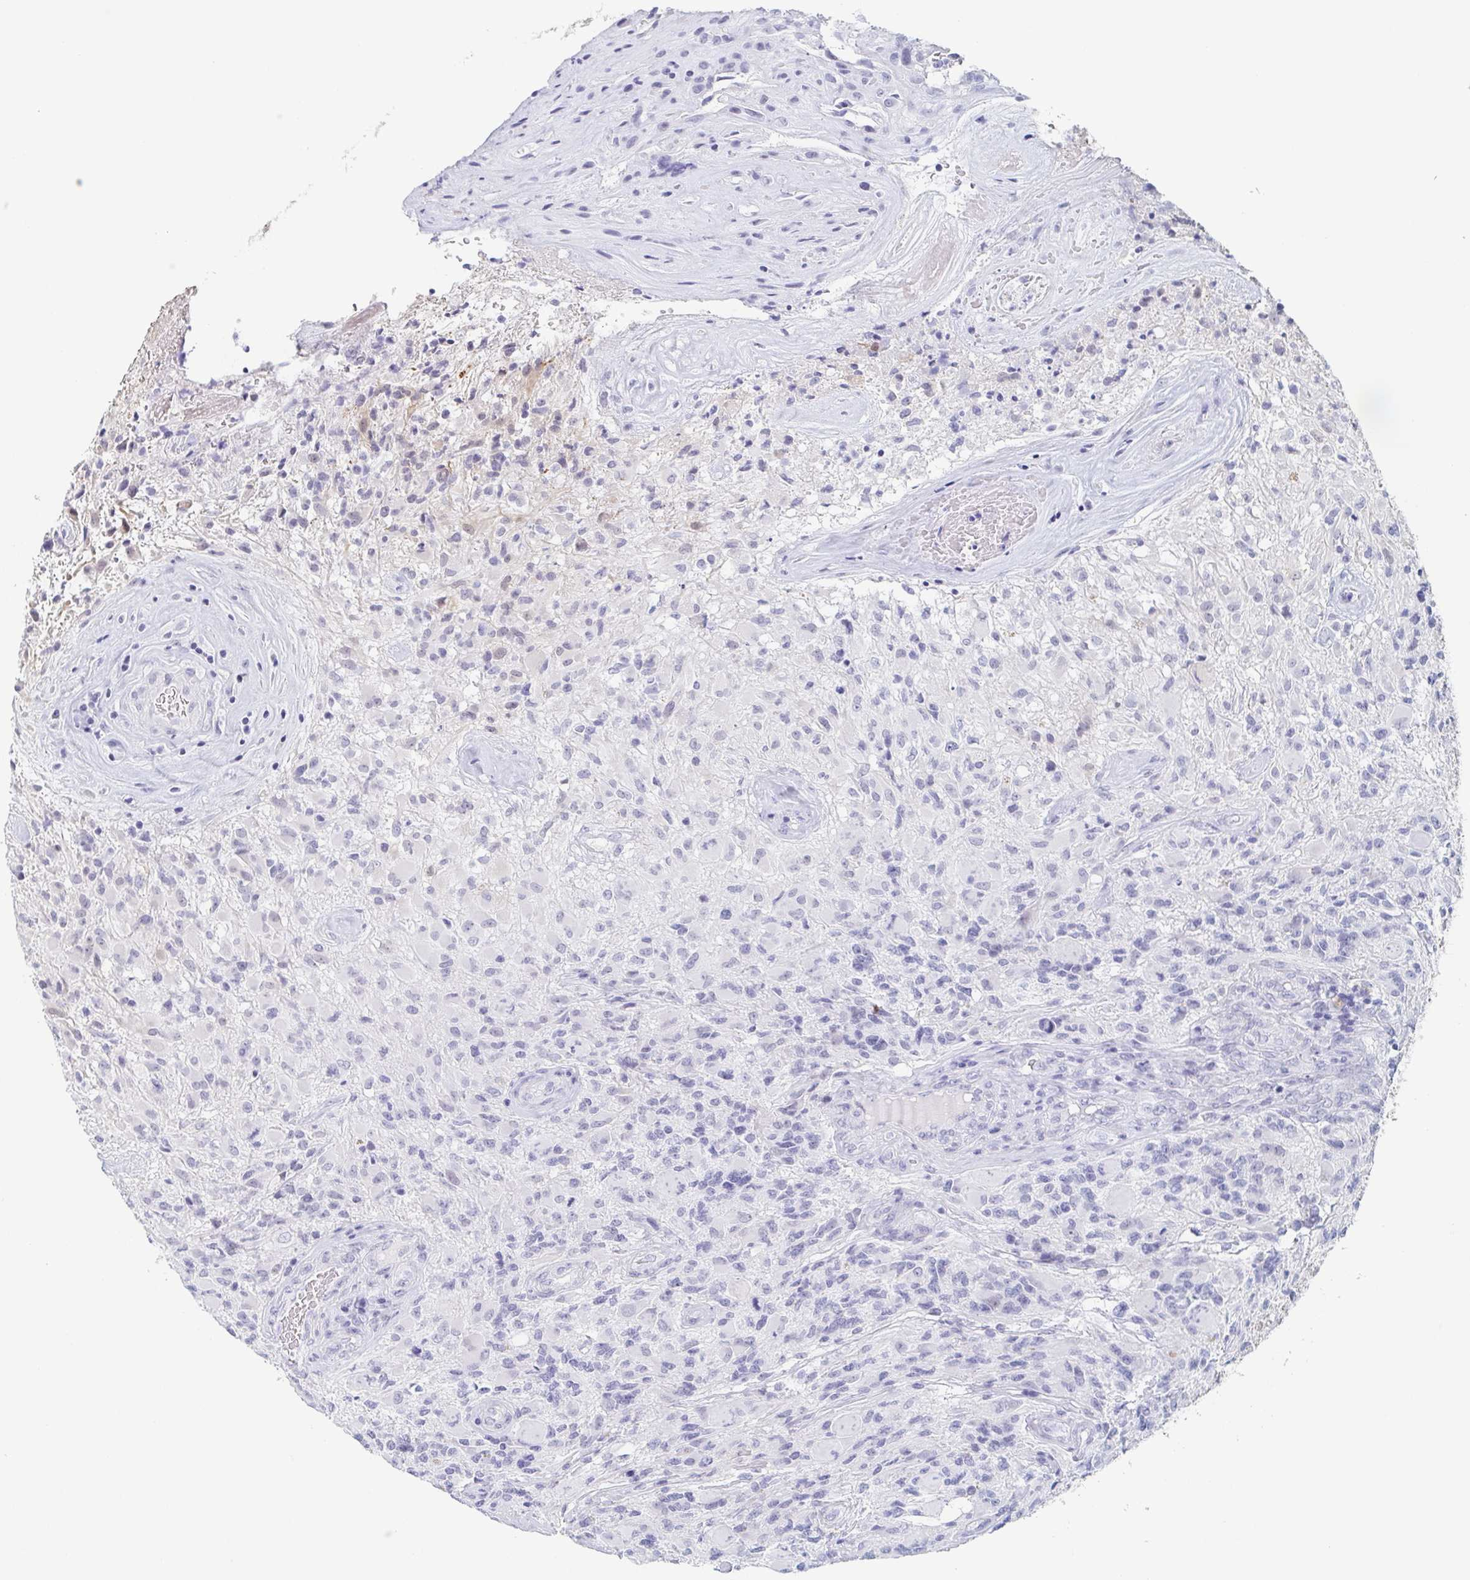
{"staining": {"intensity": "negative", "quantity": "none", "location": "none"}, "tissue": "glioma", "cell_type": "Tumor cells", "image_type": "cancer", "snomed": [{"axis": "morphology", "description": "Glioma, malignant, High grade"}, {"axis": "topography", "description": "Brain"}], "caption": "DAB (3,3'-diaminobenzidine) immunohistochemical staining of human glioma displays no significant expression in tumor cells.", "gene": "REG4", "patient": {"sex": "female", "age": 65}}